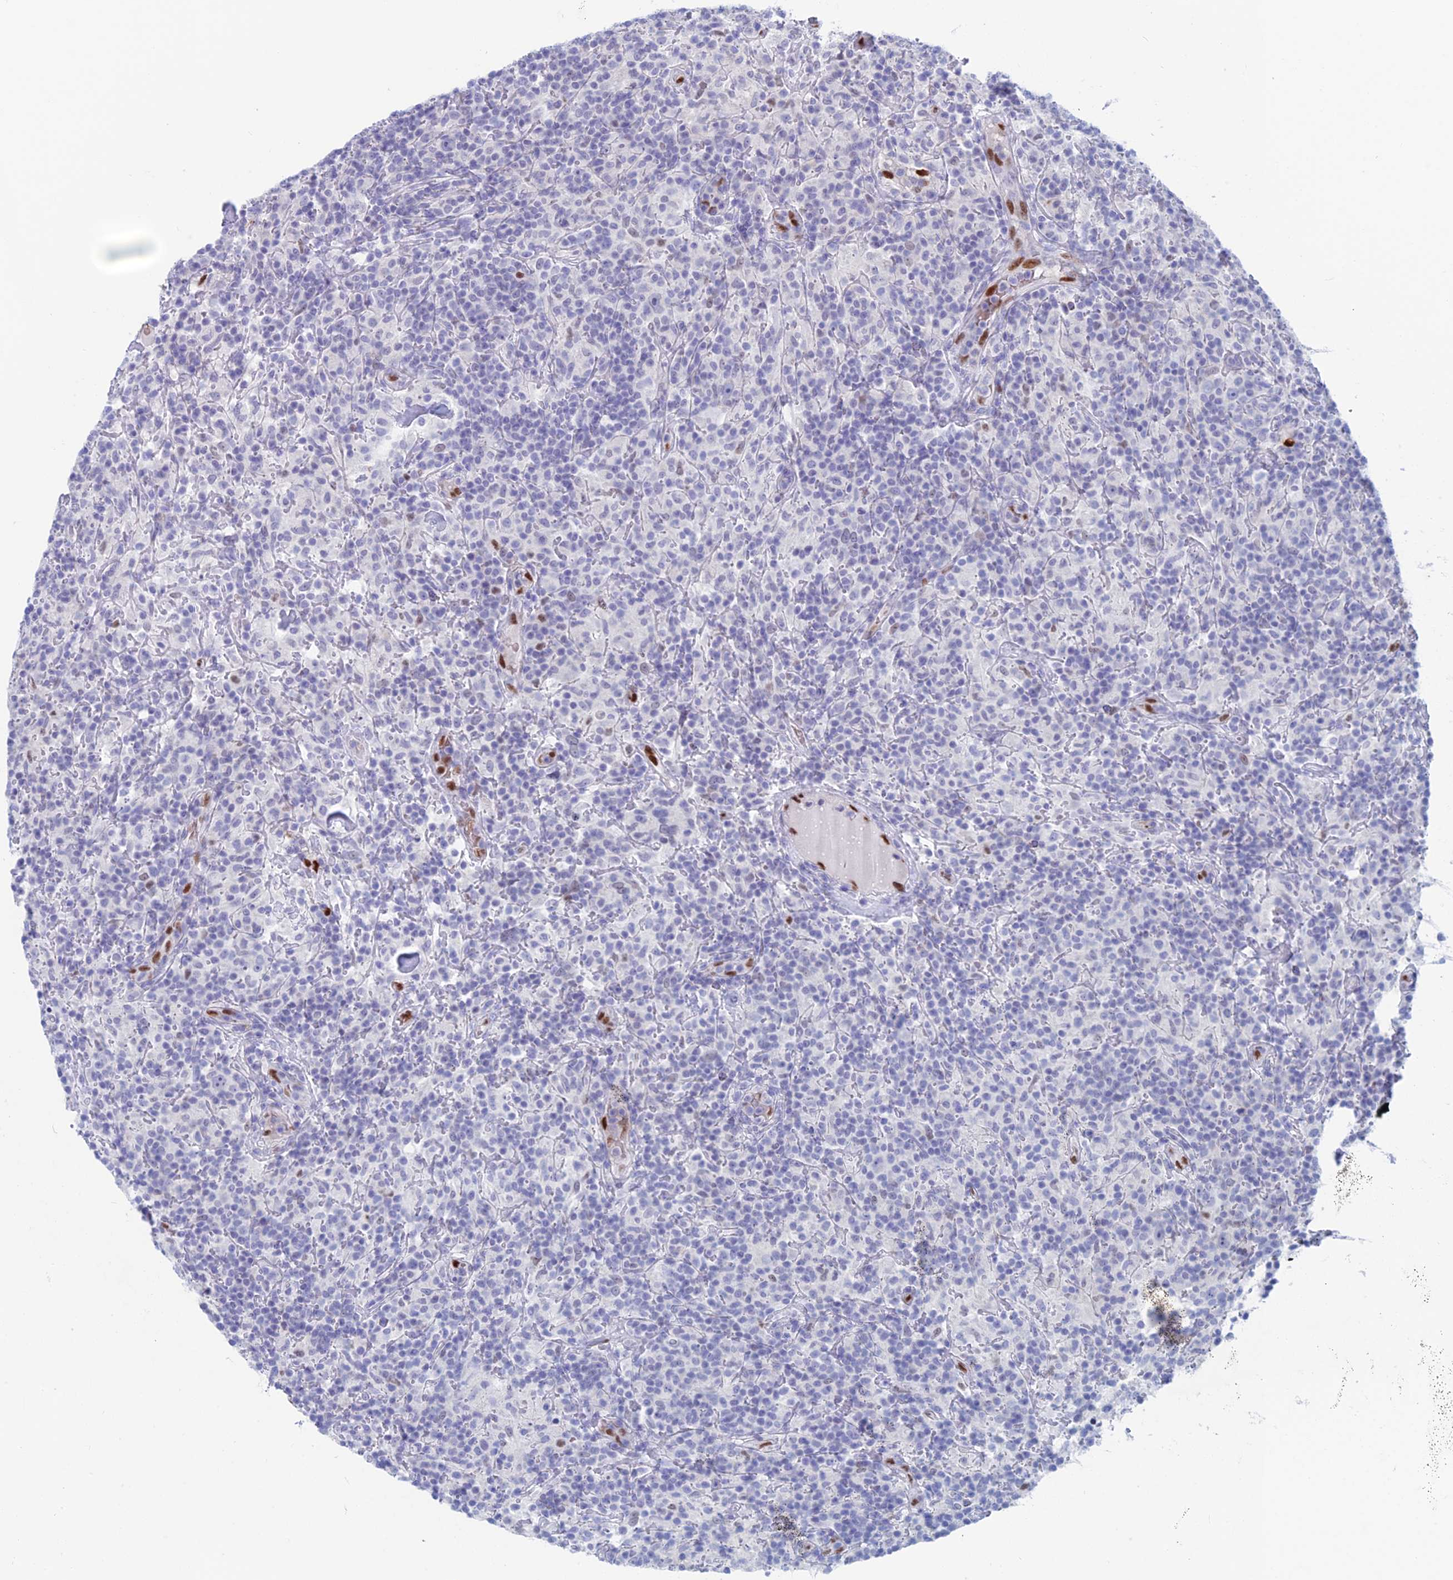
{"staining": {"intensity": "negative", "quantity": "none", "location": "none"}, "tissue": "lymphoma", "cell_type": "Tumor cells", "image_type": "cancer", "snomed": [{"axis": "morphology", "description": "Hodgkin's disease, NOS"}, {"axis": "topography", "description": "Lymph node"}], "caption": "Immunohistochemistry (IHC) of human lymphoma exhibits no staining in tumor cells.", "gene": "NOL4L", "patient": {"sex": "male", "age": 70}}